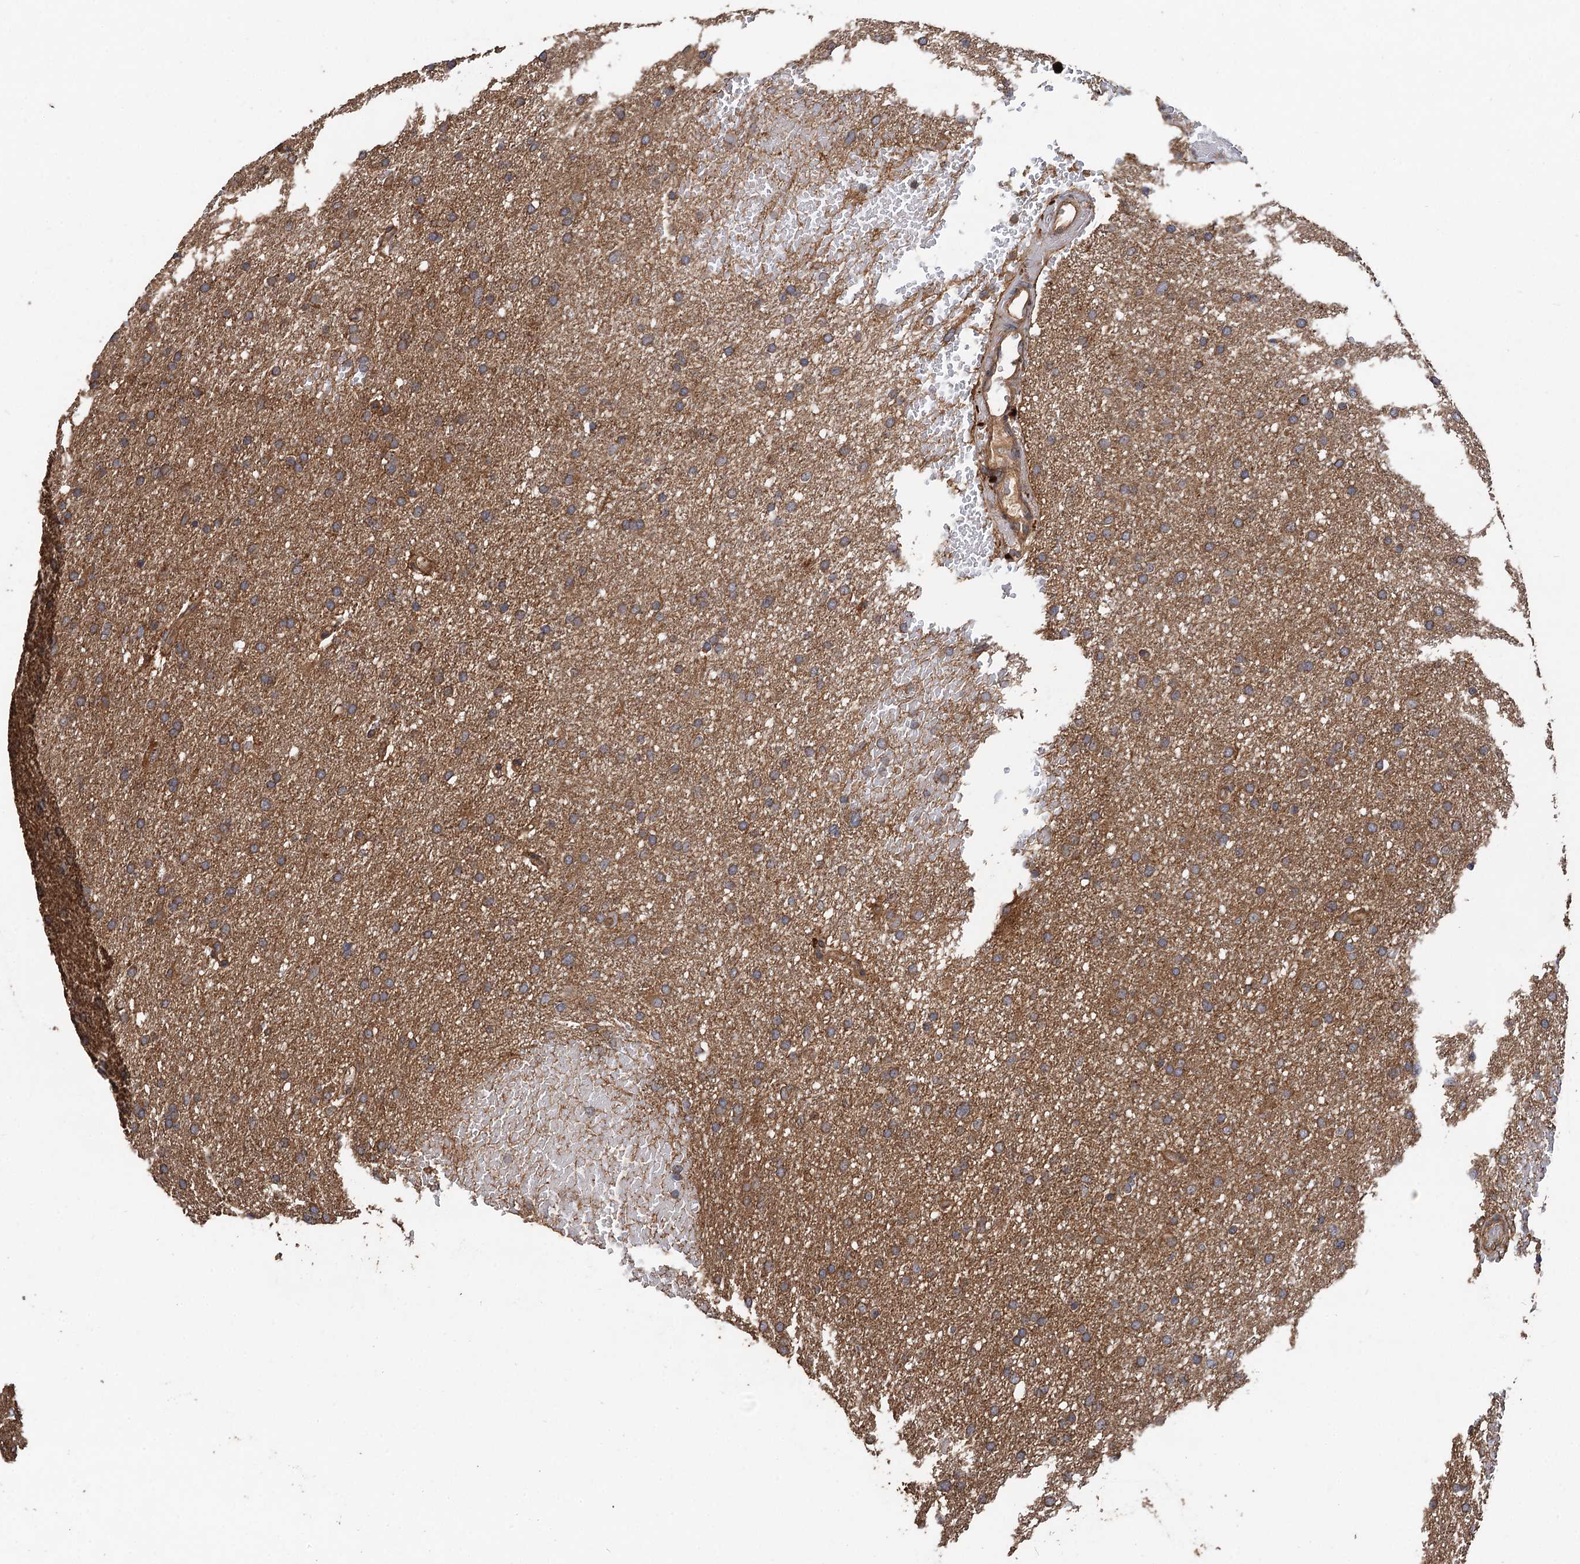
{"staining": {"intensity": "moderate", "quantity": ">75%", "location": "cytoplasmic/membranous"}, "tissue": "glioma", "cell_type": "Tumor cells", "image_type": "cancer", "snomed": [{"axis": "morphology", "description": "Glioma, malignant, High grade"}, {"axis": "topography", "description": "Cerebral cortex"}], "caption": "Moderate cytoplasmic/membranous staining is identified in about >75% of tumor cells in glioma. (Stains: DAB (3,3'-diaminobenzidine) in brown, nuclei in blue, Microscopy: brightfield microscopy at high magnification).", "gene": "TMEM39B", "patient": {"sex": "female", "age": 36}}